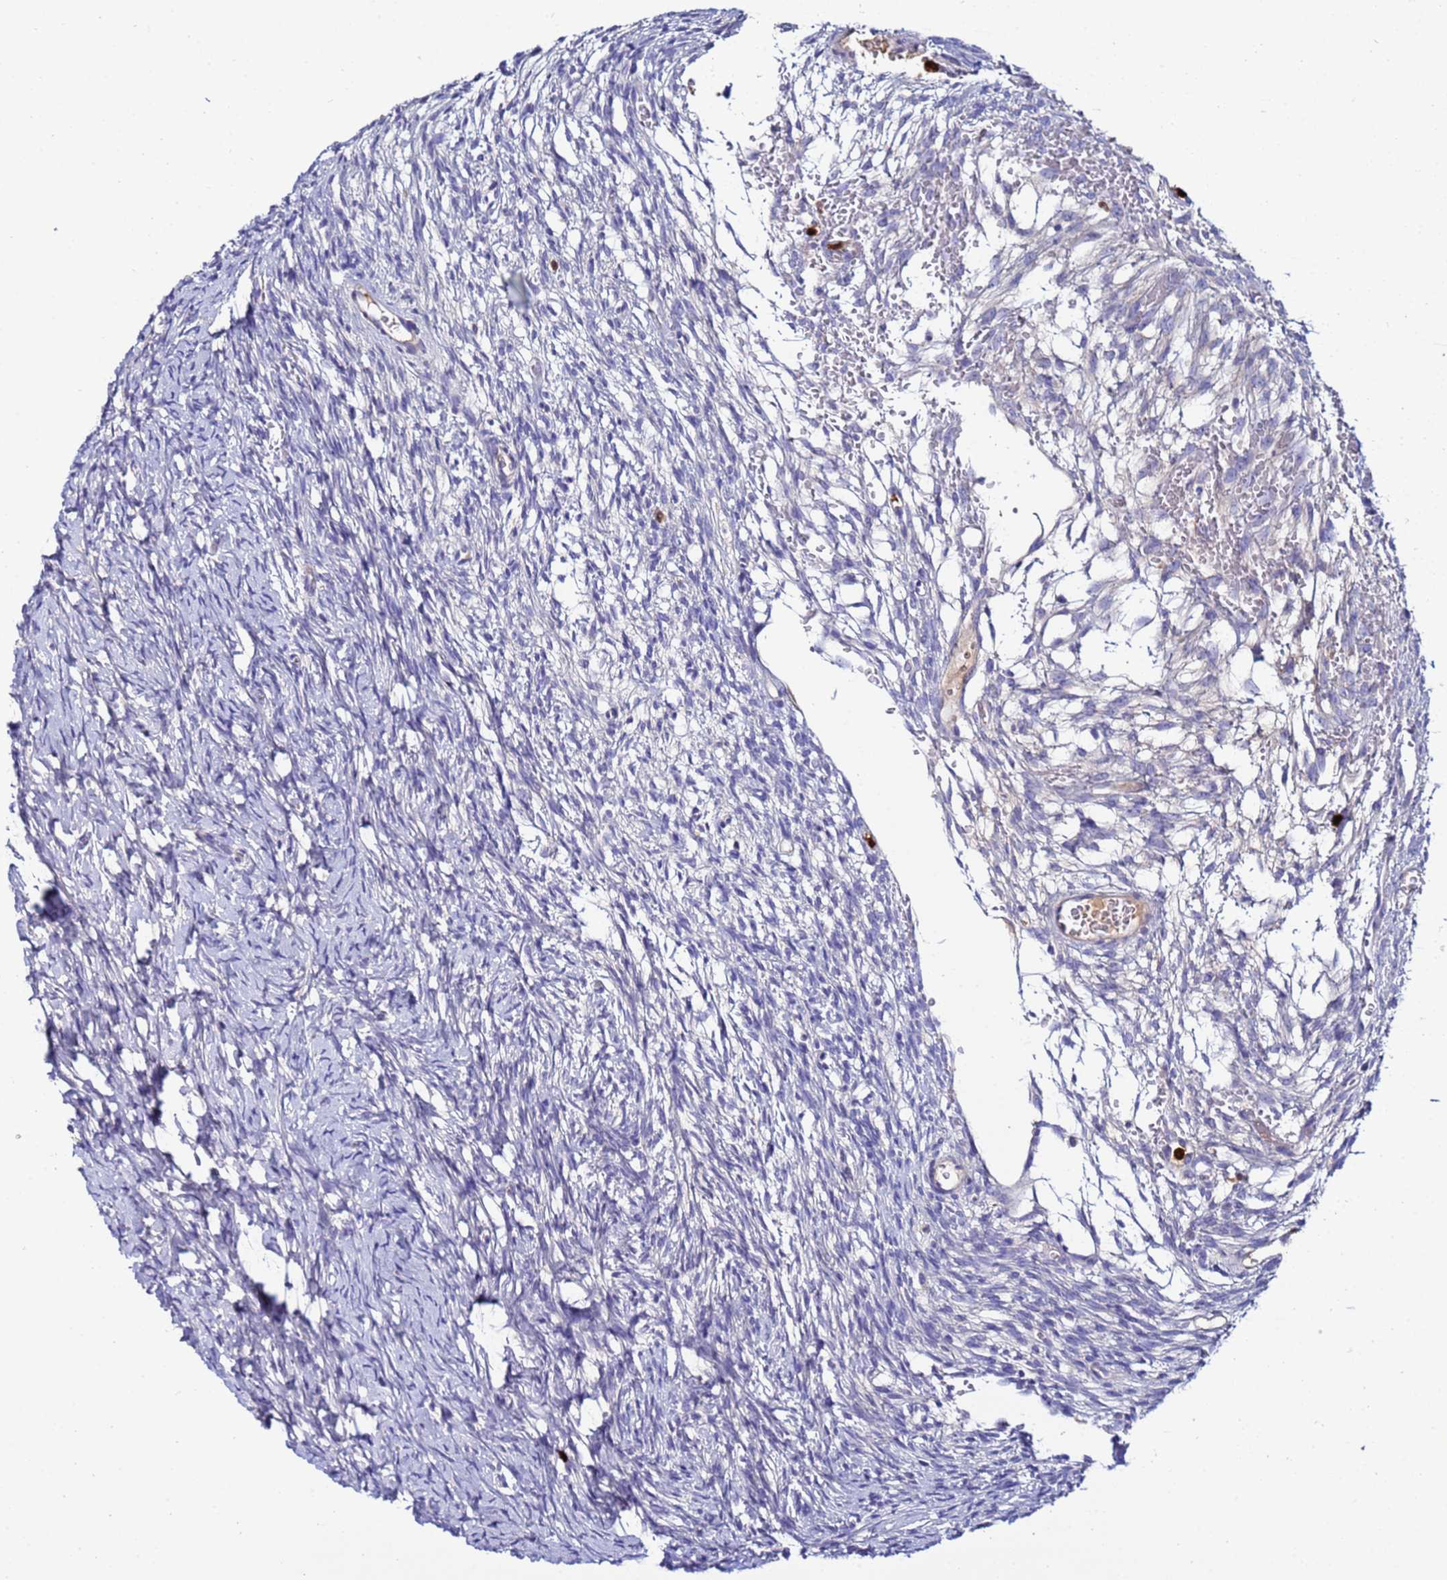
{"staining": {"intensity": "negative", "quantity": "none", "location": "none"}, "tissue": "ovary", "cell_type": "Follicle cells", "image_type": "normal", "snomed": [{"axis": "morphology", "description": "Normal tissue, NOS"}, {"axis": "topography", "description": "Ovary"}], "caption": "Immunohistochemical staining of benign ovary shows no significant positivity in follicle cells. (Immunohistochemistry, brightfield microscopy, high magnification).", "gene": "TUBAL3", "patient": {"sex": "female", "age": 39}}